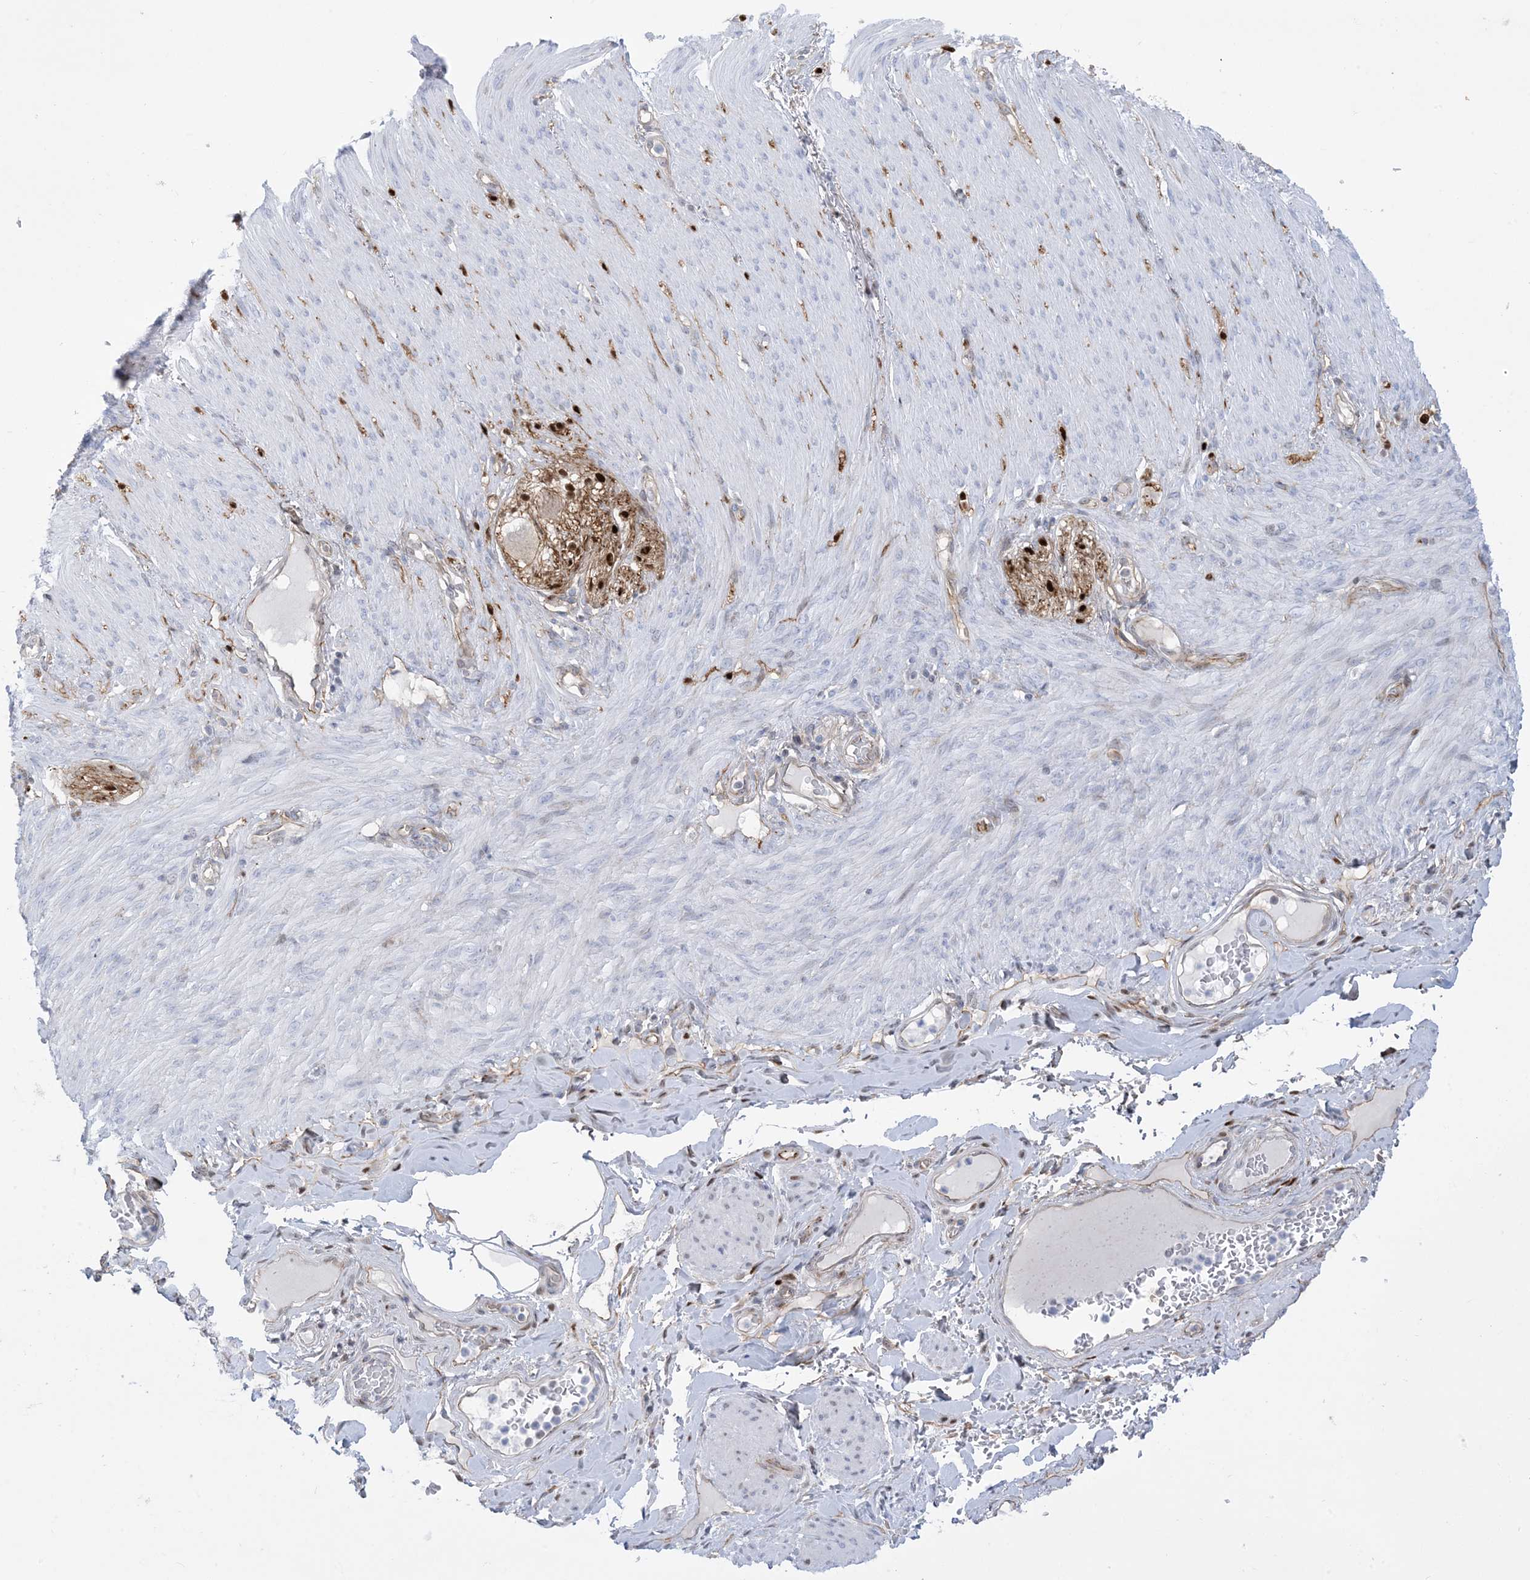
{"staining": {"intensity": "moderate", "quantity": ">75%", "location": "nuclear"}, "tissue": "adipose tissue", "cell_type": "Adipocytes", "image_type": "normal", "snomed": [{"axis": "morphology", "description": "Normal tissue, NOS"}, {"axis": "topography", "description": "Colon"}, {"axis": "topography", "description": "Peripheral nerve tissue"}], "caption": "Immunohistochemistry image of normal human adipose tissue stained for a protein (brown), which shows medium levels of moderate nuclear staining in about >75% of adipocytes.", "gene": "MARS2", "patient": {"sex": "female", "age": 61}}